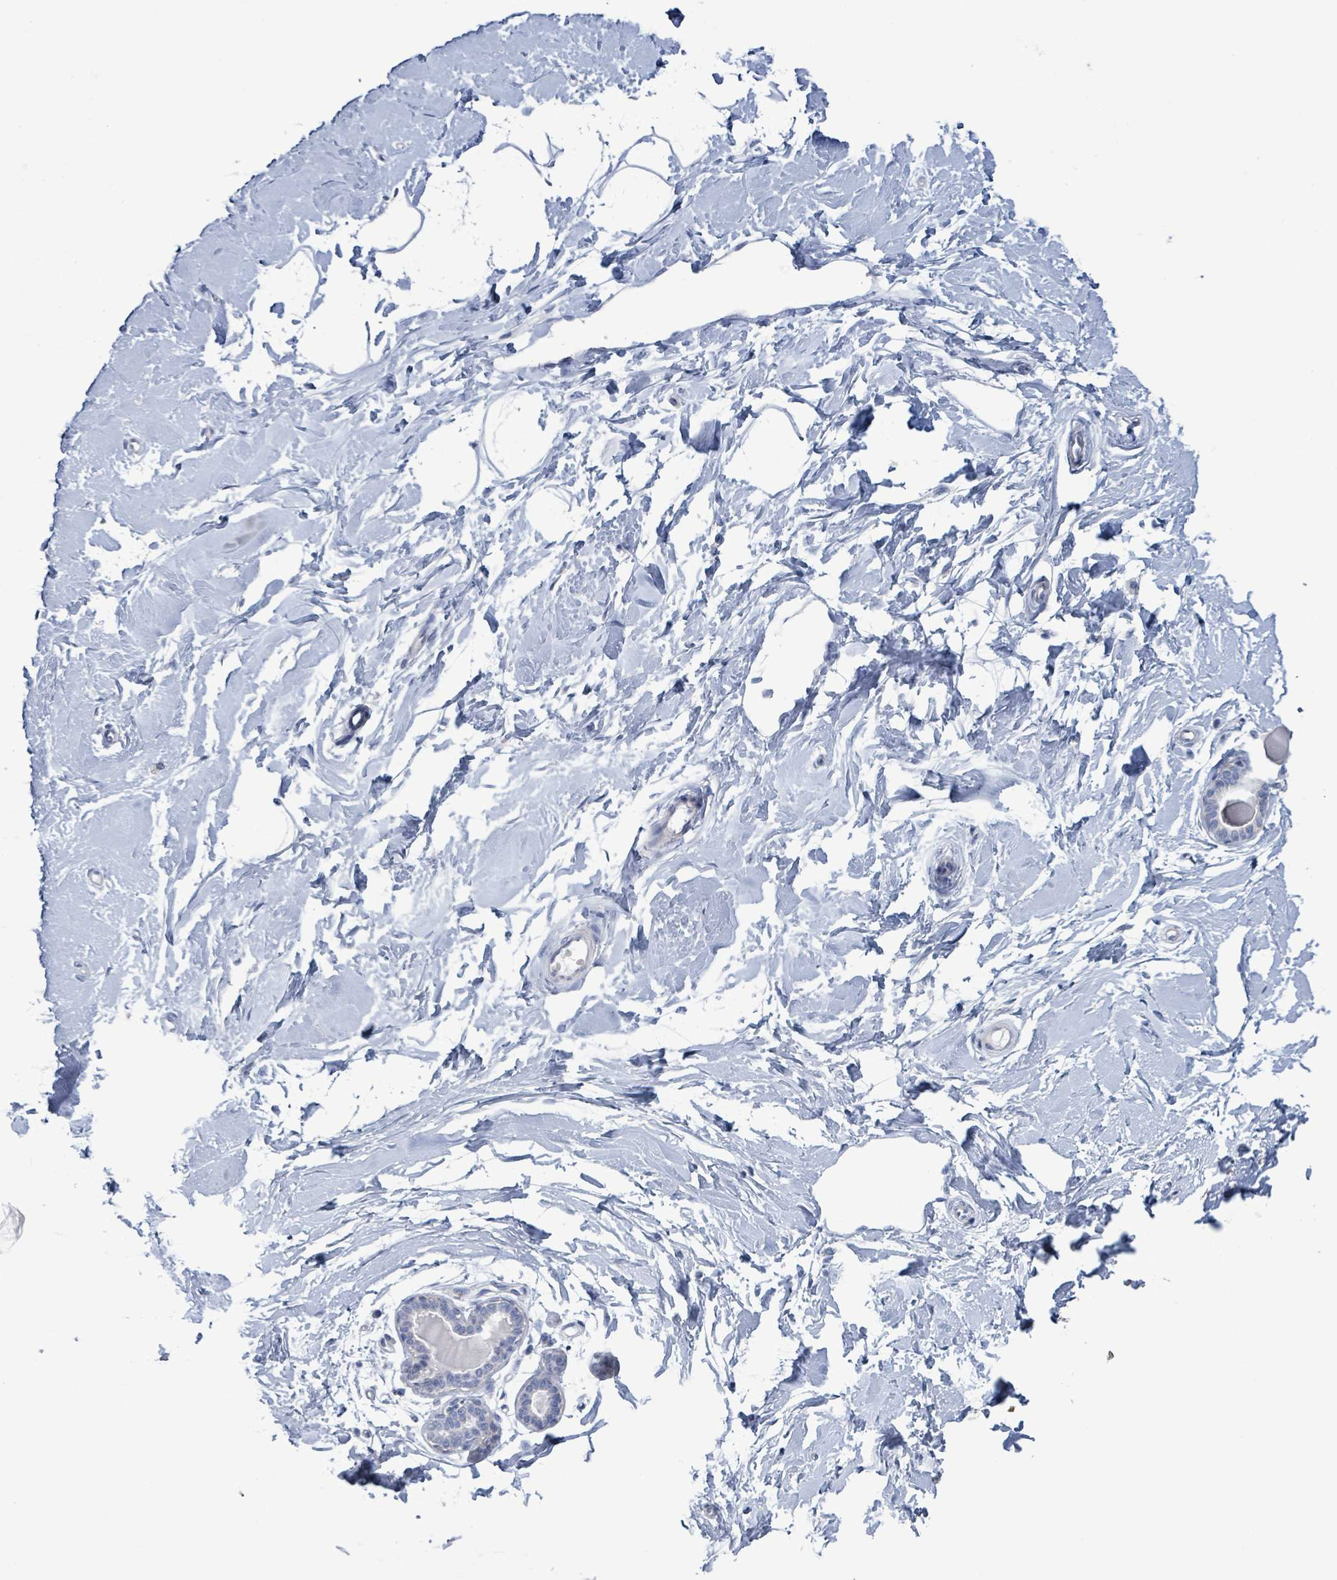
{"staining": {"intensity": "negative", "quantity": "none", "location": "none"}, "tissue": "breast", "cell_type": "Adipocytes", "image_type": "normal", "snomed": [{"axis": "morphology", "description": "Normal tissue, NOS"}, {"axis": "topography", "description": "Breast"}], "caption": "Immunohistochemistry of benign breast shows no expression in adipocytes.", "gene": "PKLR", "patient": {"sex": "female", "age": 23}}